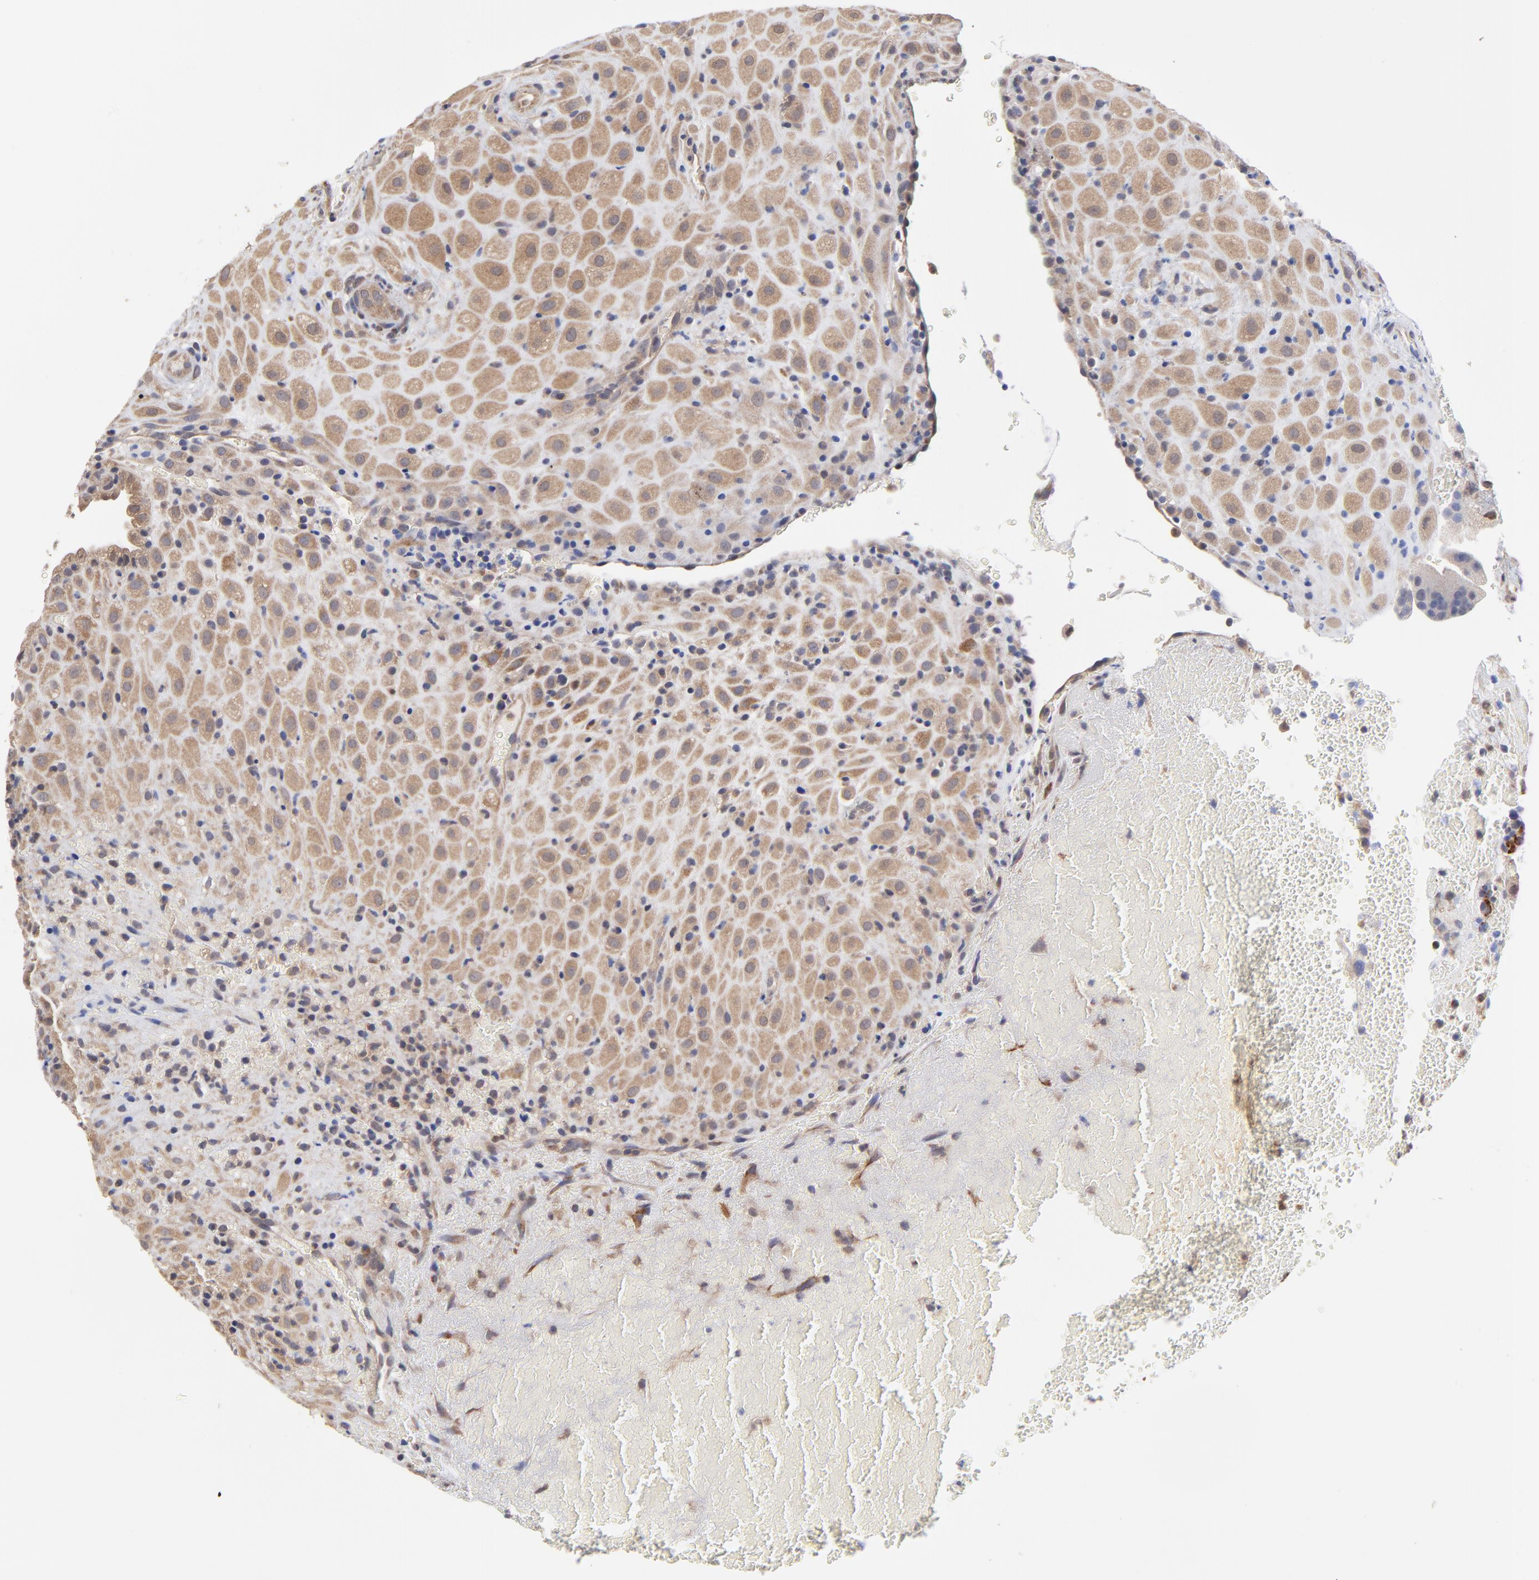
{"staining": {"intensity": "moderate", "quantity": ">75%", "location": "cytoplasmic/membranous"}, "tissue": "placenta", "cell_type": "Decidual cells", "image_type": "normal", "snomed": [{"axis": "morphology", "description": "Normal tissue, NOS"}, {"axis": "topography", "description": "Placenta"}], "caption": "Placenta stained with IHC shows moderate cytoplasmic/membranous staining in approximately >75% of decidual cells. (Stains: DAB in brown, nuclei in blue, Microscopy: brightfield microscopy at high magnification).", "gene": "PCMT1", "patient": {"sex": "female", "age": 19}}